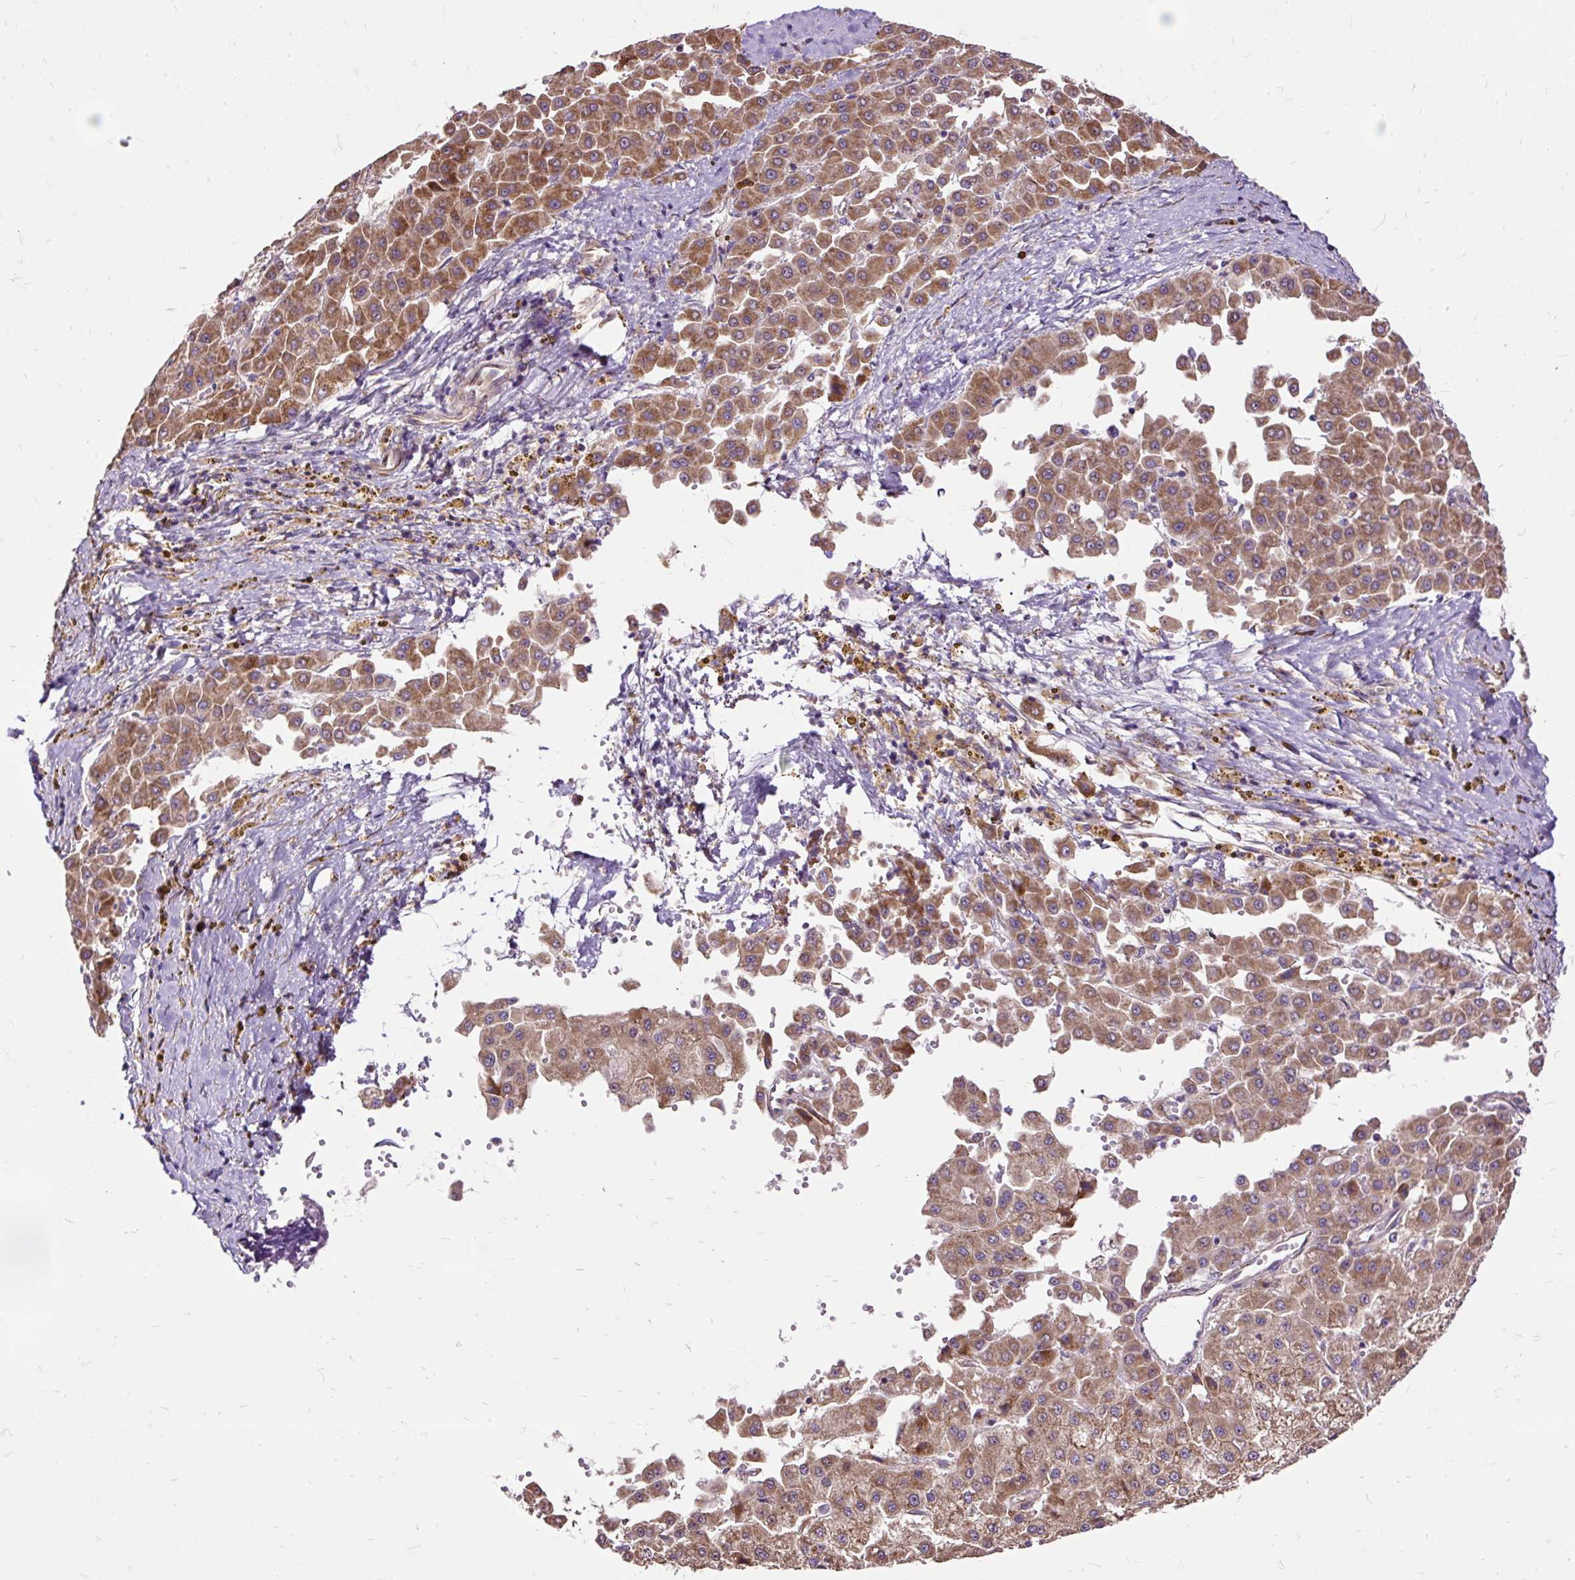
{"staining": {"intensity": "moderate", "quantity": ">75%", "location": "cytoplasmic/membranous"}, "tissue": "liver cancer", "cell_type": "Tumor cells", "image_type": "cancer", "snomed": [{"axis": "morphology", "description": "Carcinoma, Hepatocellular, NOS"}, {"axis": "topography", "description": "Liver"}], "caption": "Protein expression analysis of hepatocellular carcinoma (liver) exhibits moderate cytoplasmic/membranous expression in about >75% of tumor cells.", "gene": "RPS5", "patient": {"sex": "male", "age": 47}}